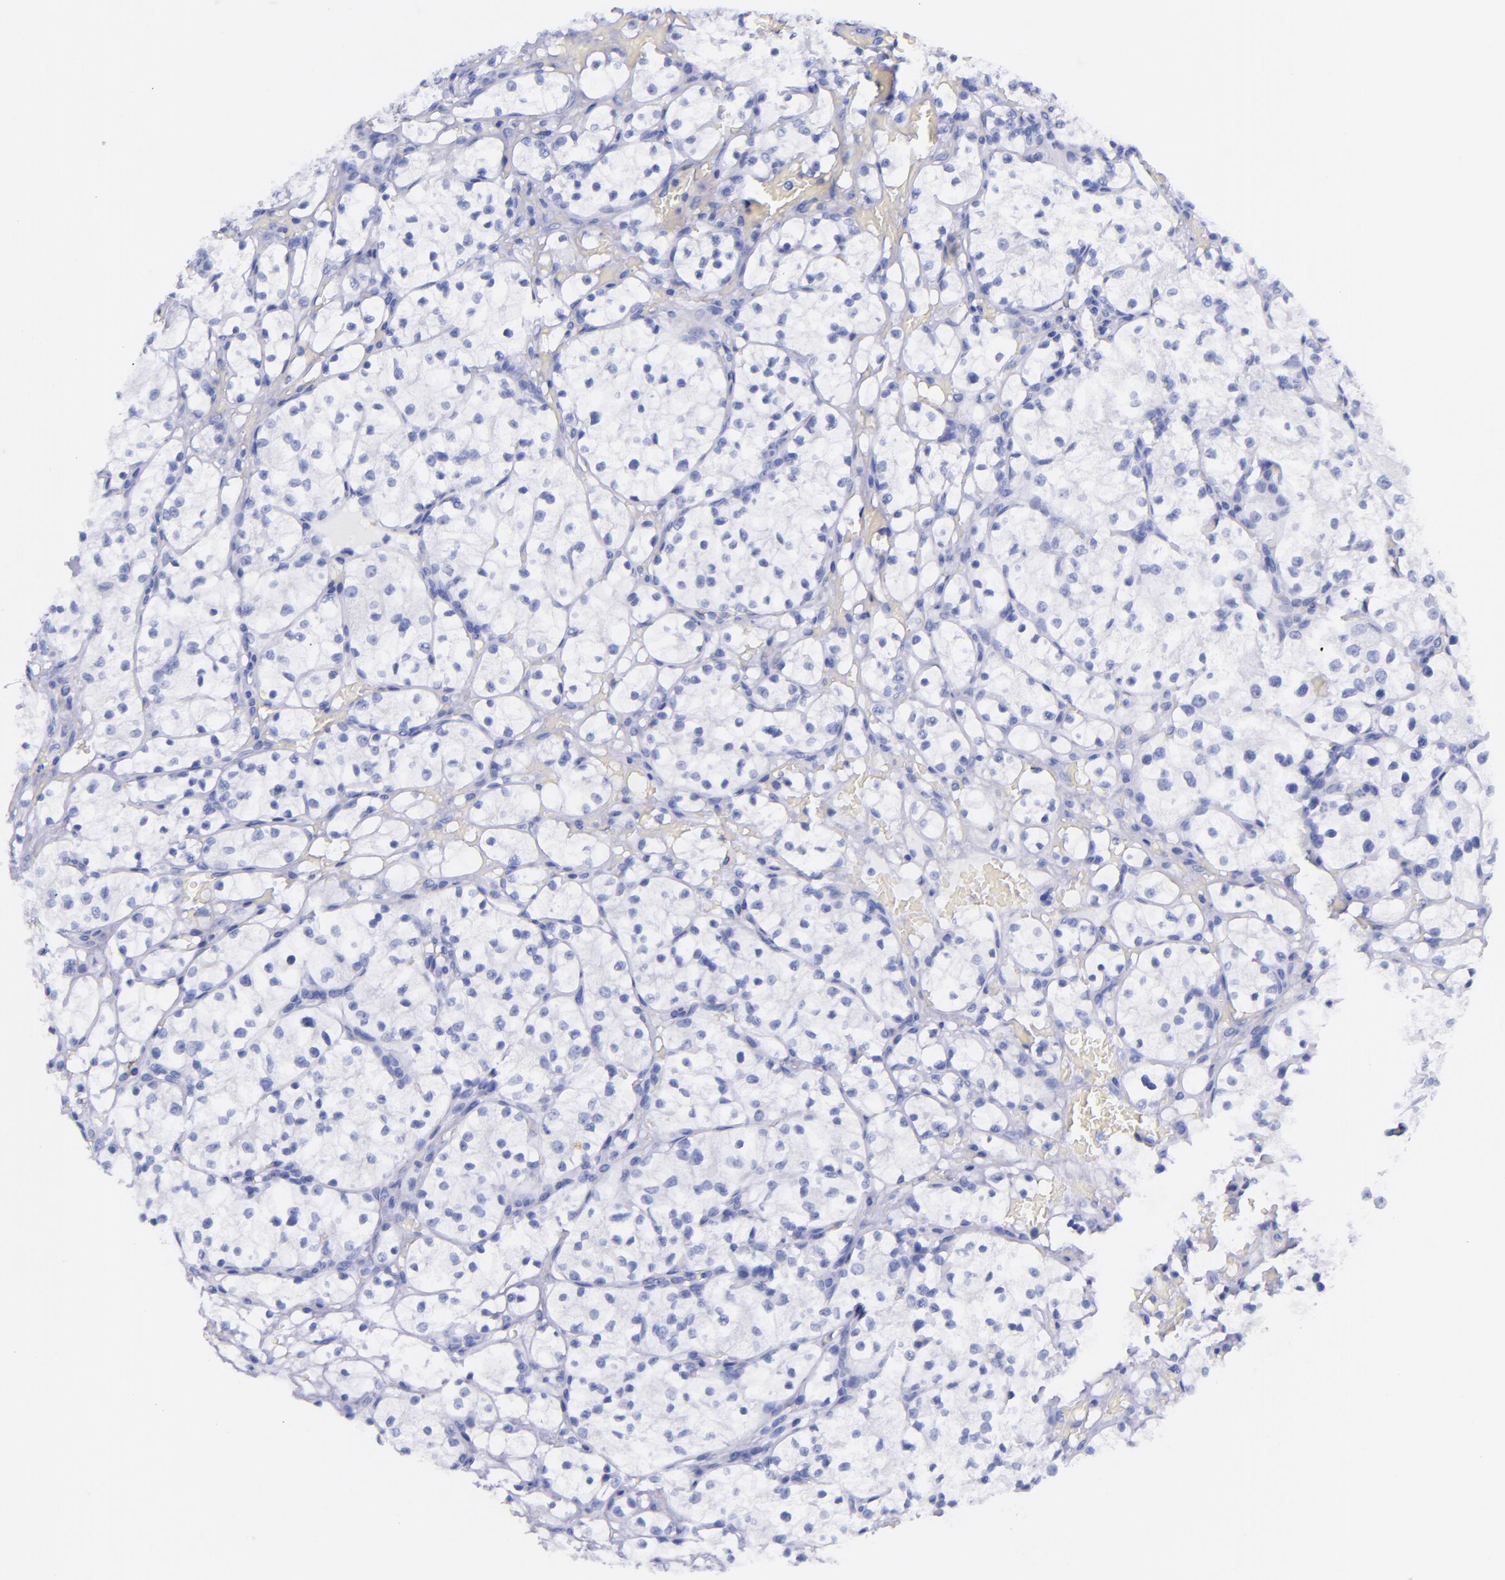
{"staining": {"intensity": "negative", "quantity": "none", "location": "none"}, "tissue": "renal cancer", "cell_type": "Tumor cells", "image_type": "cancer", "snomed": [{"axis": "morphology", "description": "Adenocarcinoma, NOS"}, {"axis": "topography", "description": "Kidney"}], "caption": "A high-resolution image shows immunohistochemistry staining of adenocarcinoma (renal), which demonstrates no significant staining in tumor cells.", "gene": "LAG3", "patient": {"sex": "female", "age": 60}}